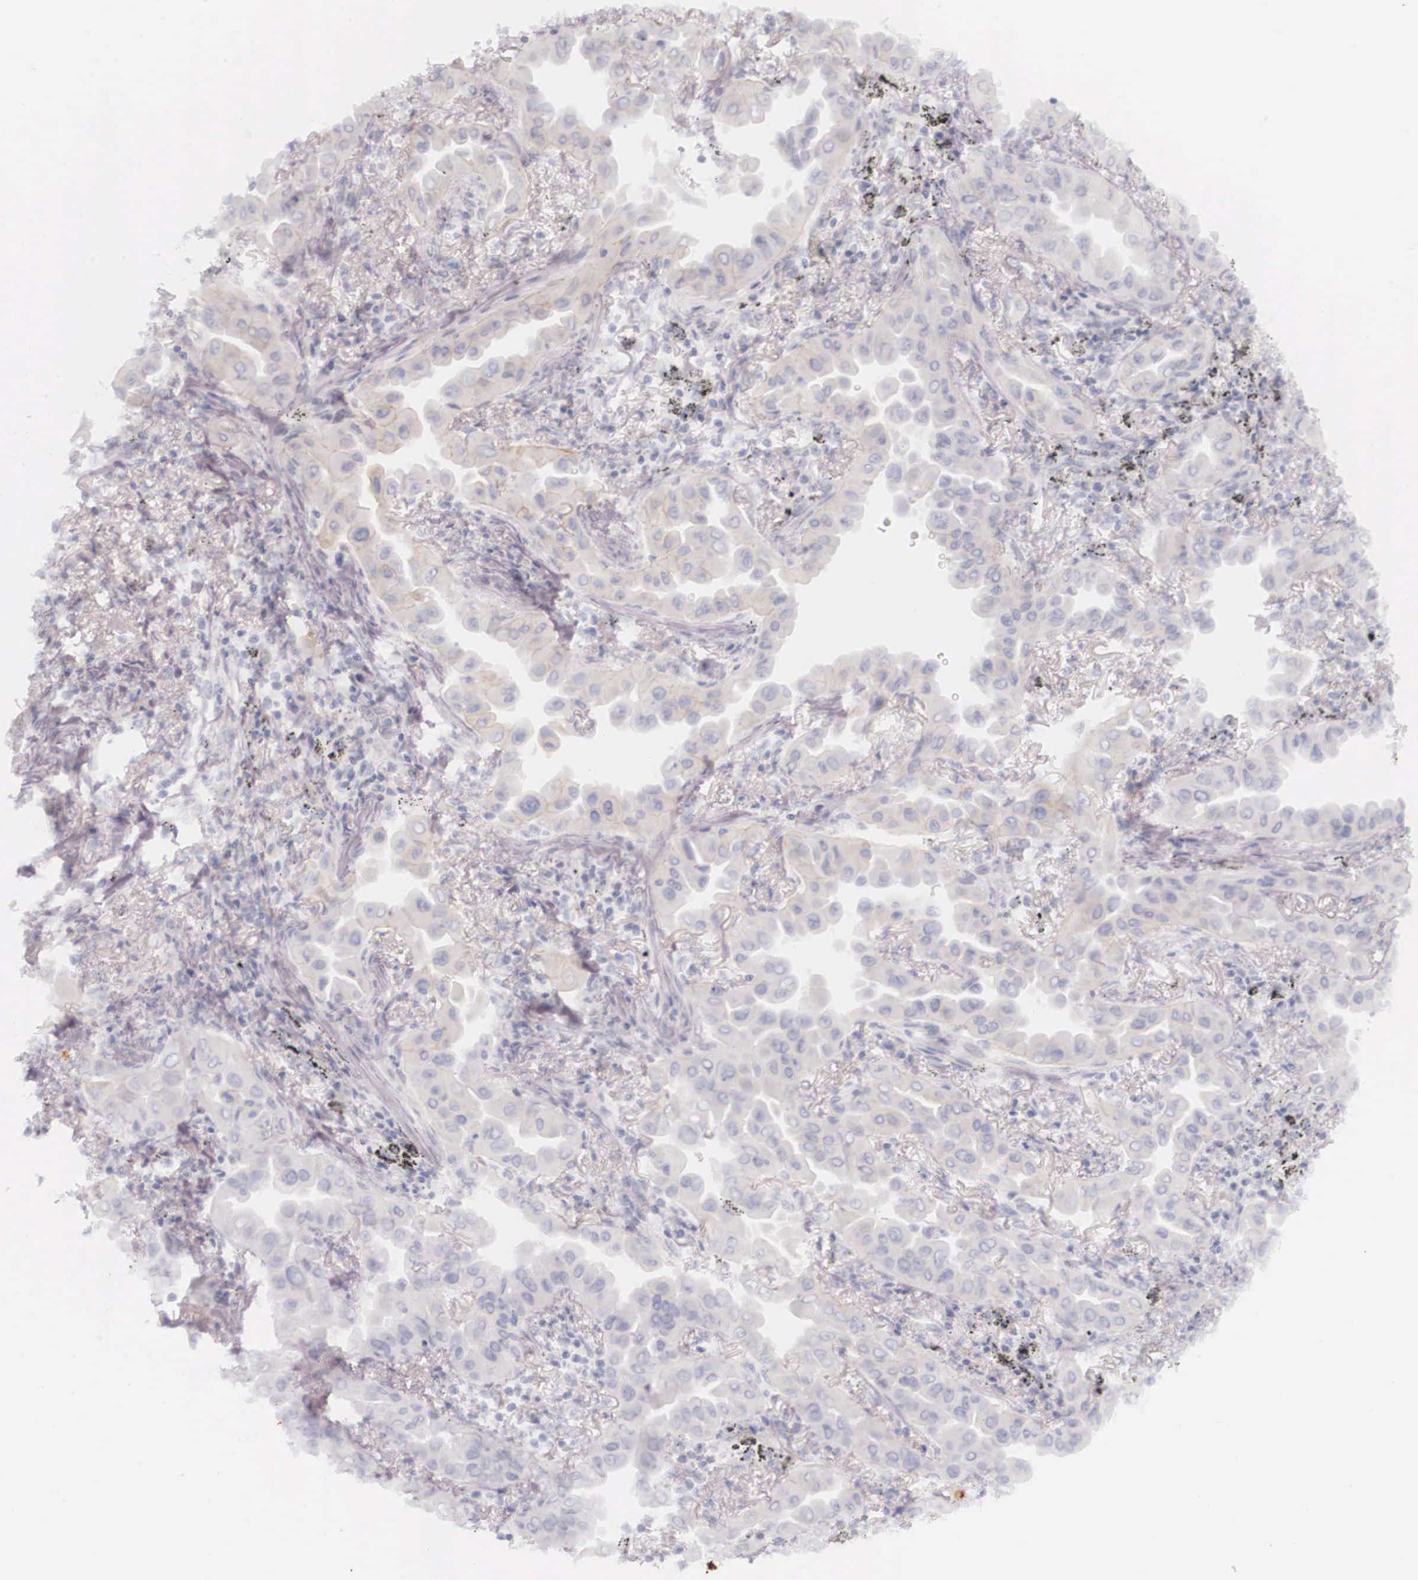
{"staining": {"intensity": "weak", "quantity": "25%-75%", "location": "cytoplasmic/membranous"}, "tissue": "lung cancer", "cell_type": "Tumor cells", "image_type": "cancer", "snomed": [{"axis": "morphology", "description": "Adenocarcinoma, NOS"}, {"axis": "topography", "description": "Lung"}], "caption": "DAB (3,3'-diaminobenzidine) immunohistochemical staining of adenocarcinoma (lung) exhibits weak cytoplasmic/membranous protein expression in approximately 25%-75% of tumor cells. The protein is shown in brown color, while the nuclei are stained blue.", "gene": "KRT14", "patient": {"sex": "male", "age": 68}}